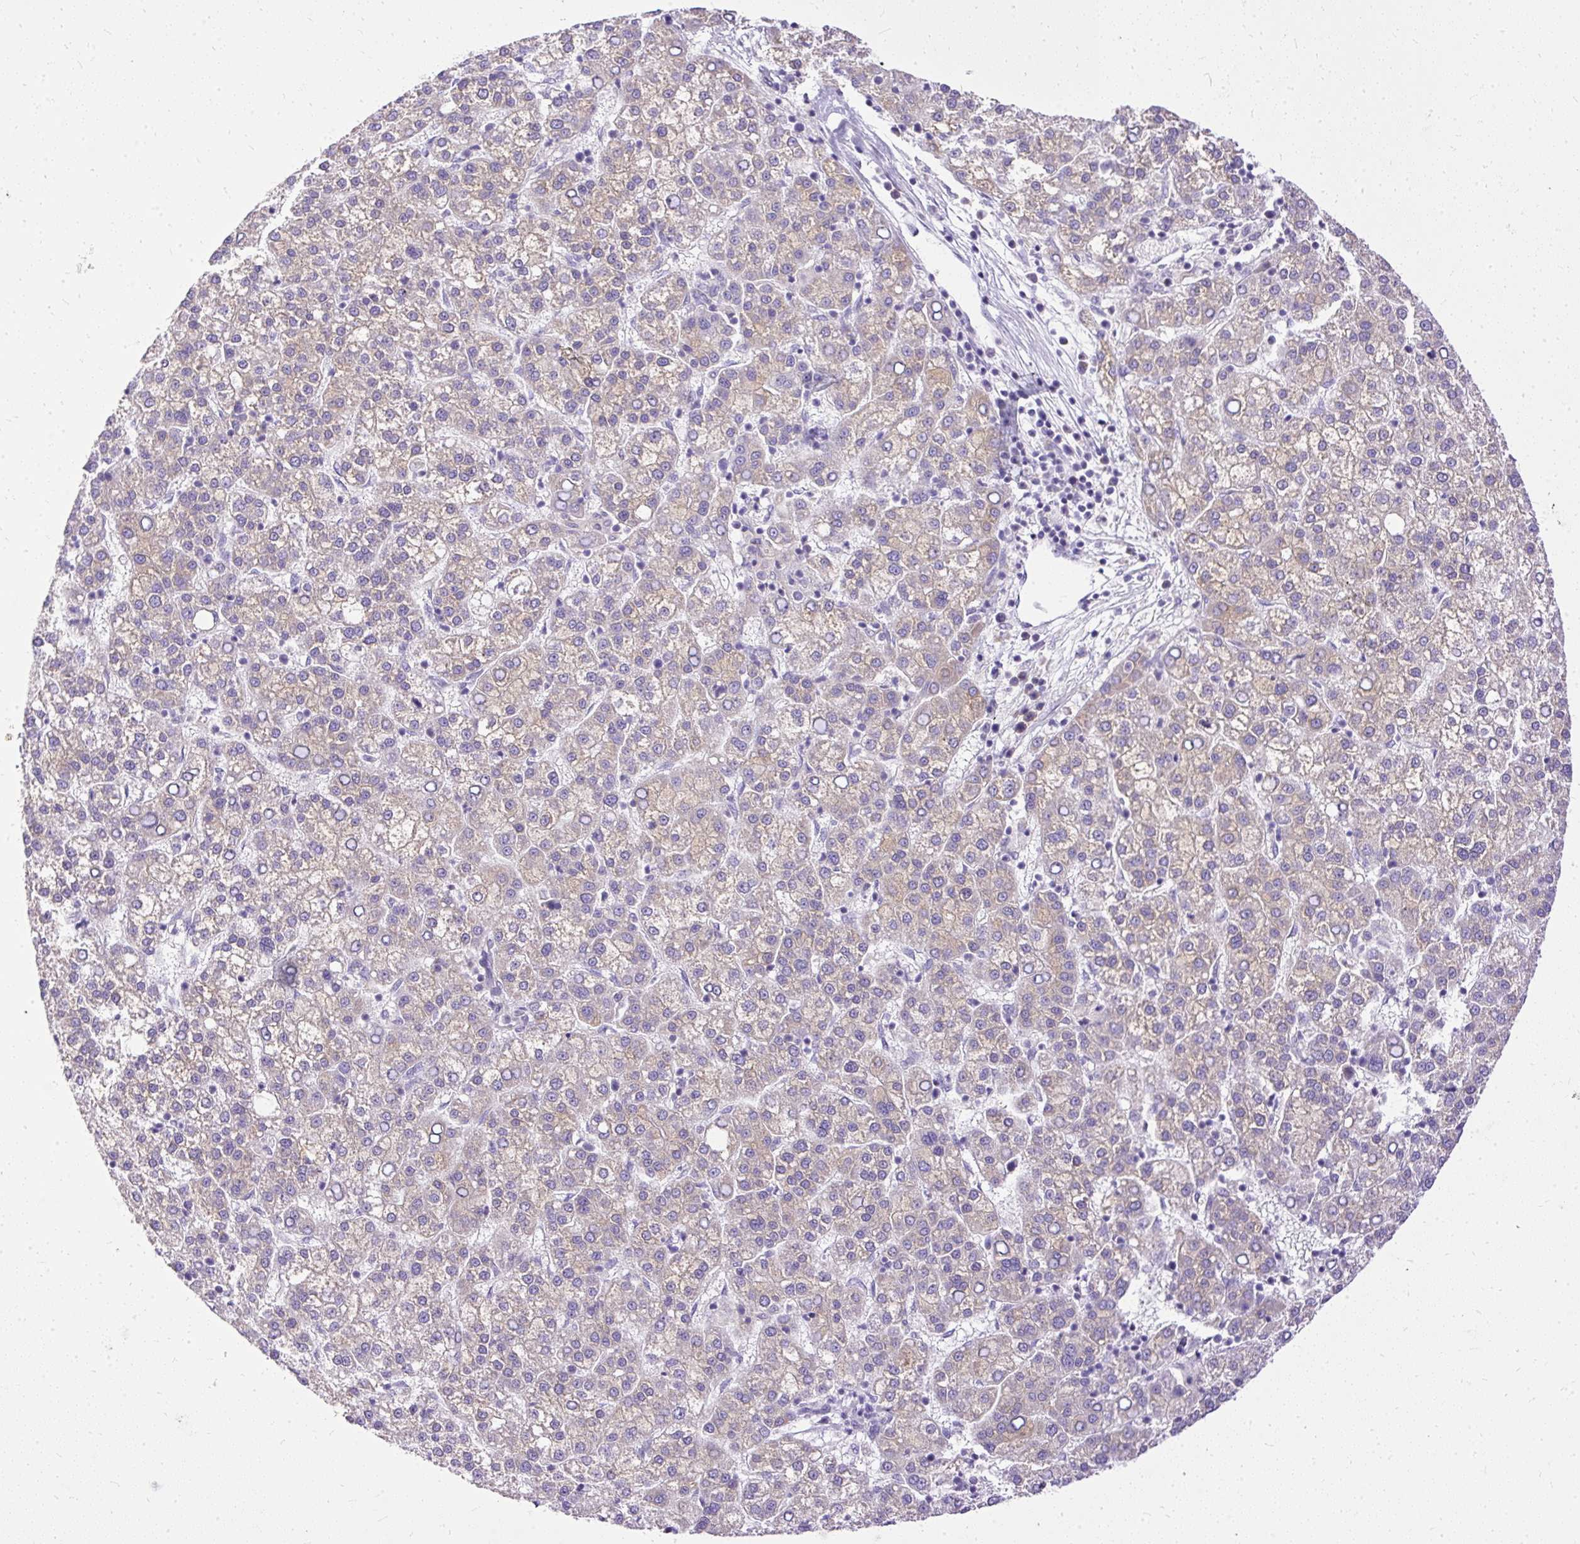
{"staining": {"intensity": "weak", "quantity": "25%-75%", "location": "cytoplasmic/membranous"}, "tissue": "liver cancer", "cell_type": "Tumor cells", "image_type": "cancer", "snomed": [{"axis": "morphology", "description": "Carcinoma, Hepatocellular, NOS"}, {"axis": "topography", "description": "Liver"}], "caption": "Weak cytoplasmic/membranous positivity is identified in approximately 25%-75% of tumor cells in hepatocellular carcinoma (liver).", "gene": "AMFR", "patient": {"sex": "female", "age": 58}}